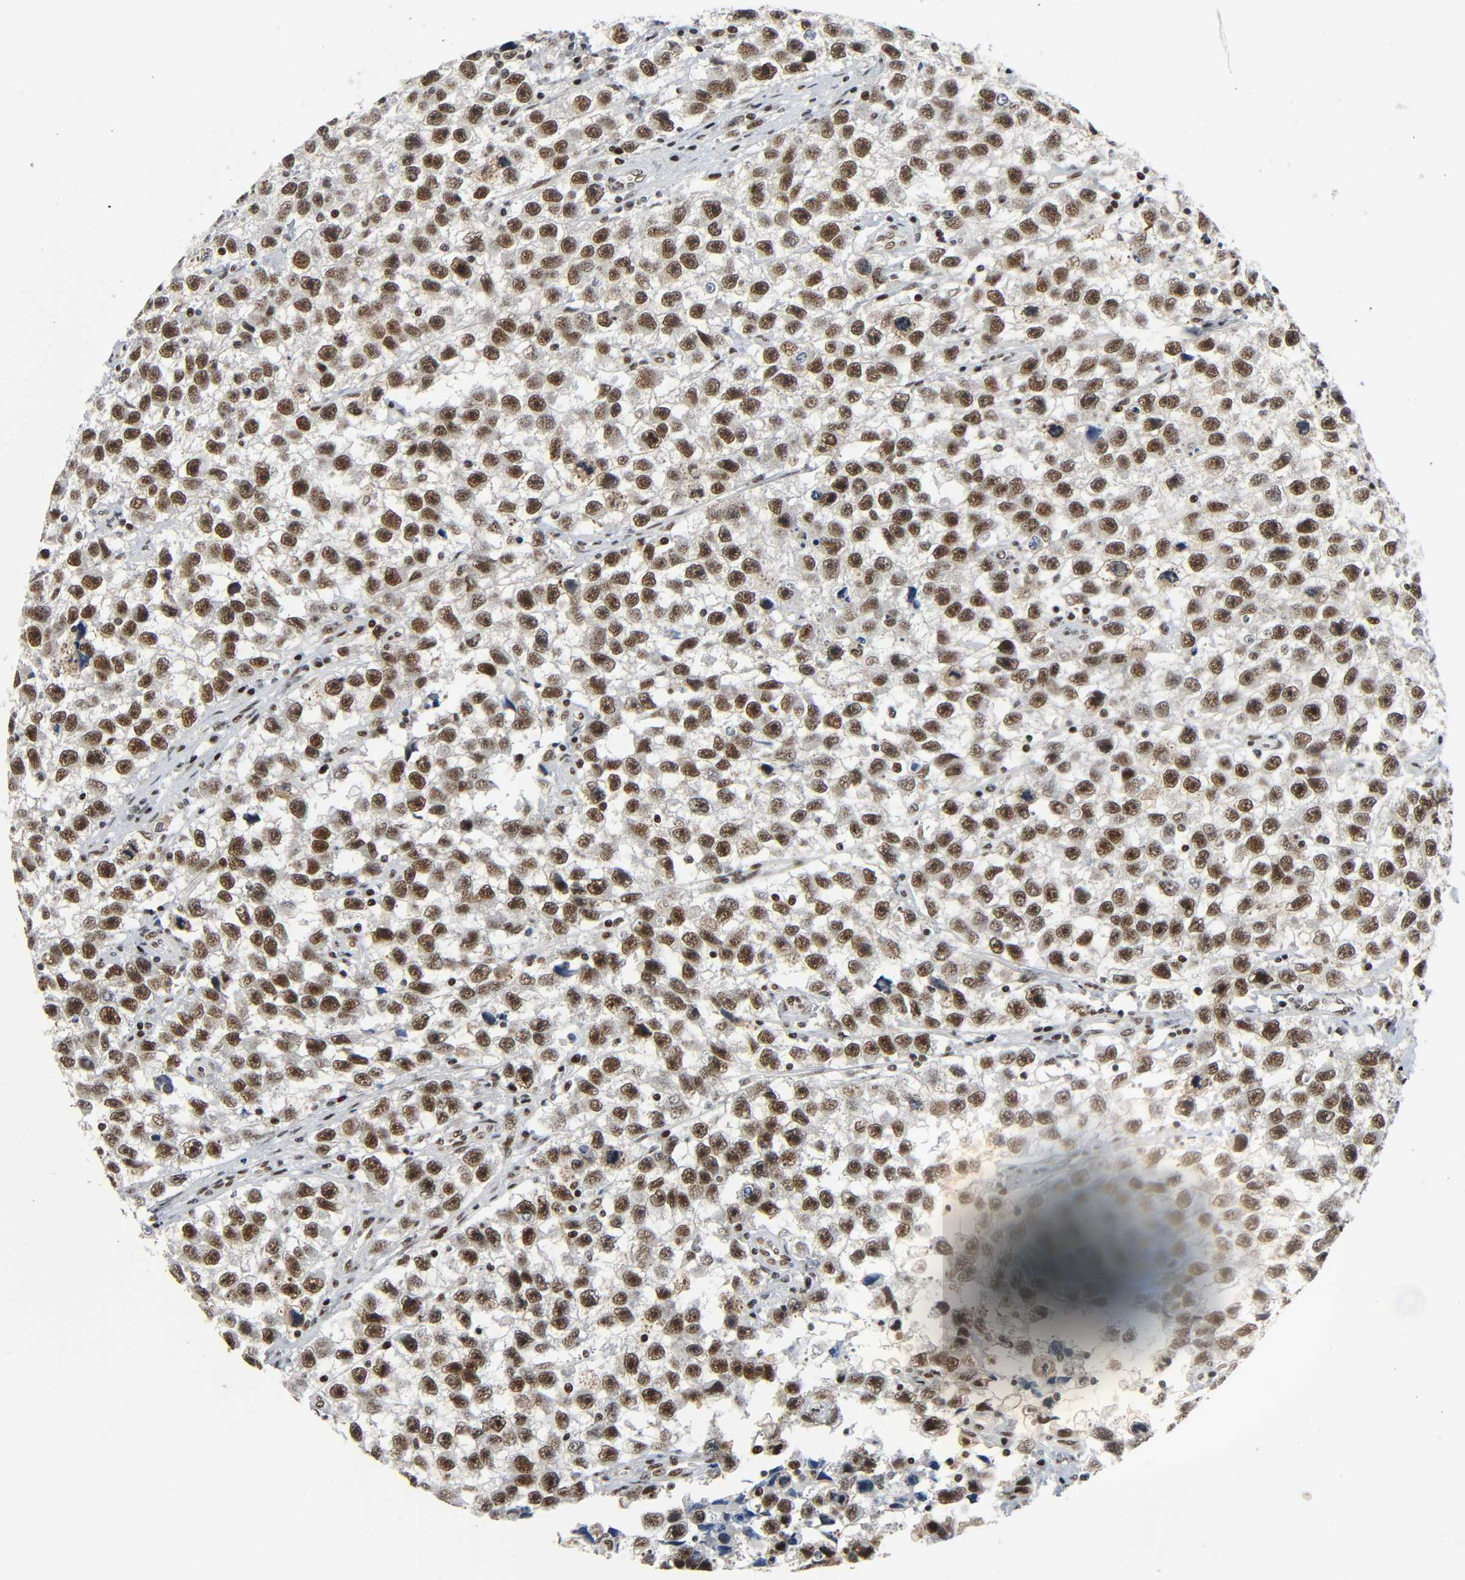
{"staining": {"intensity": "strong", "quantity": ">75%", "location": "nuclear"}, "tissue": "testis cancer", "cell_type": "Tumor cells", "image_type": "cancer", "snomed": [{"axis": "morphology", "description": "Seminoma, NOS"}, {"axis": "topography", "description": "Testis"}], "caption": "Testis cancer tissue exhibits strong nuclear staining in about >75% of tumor cells (DAB IHC with brightfield microscopy, high magnification).", "gene": "CDK9", "patient": {"sex": "male", "age": 33}}